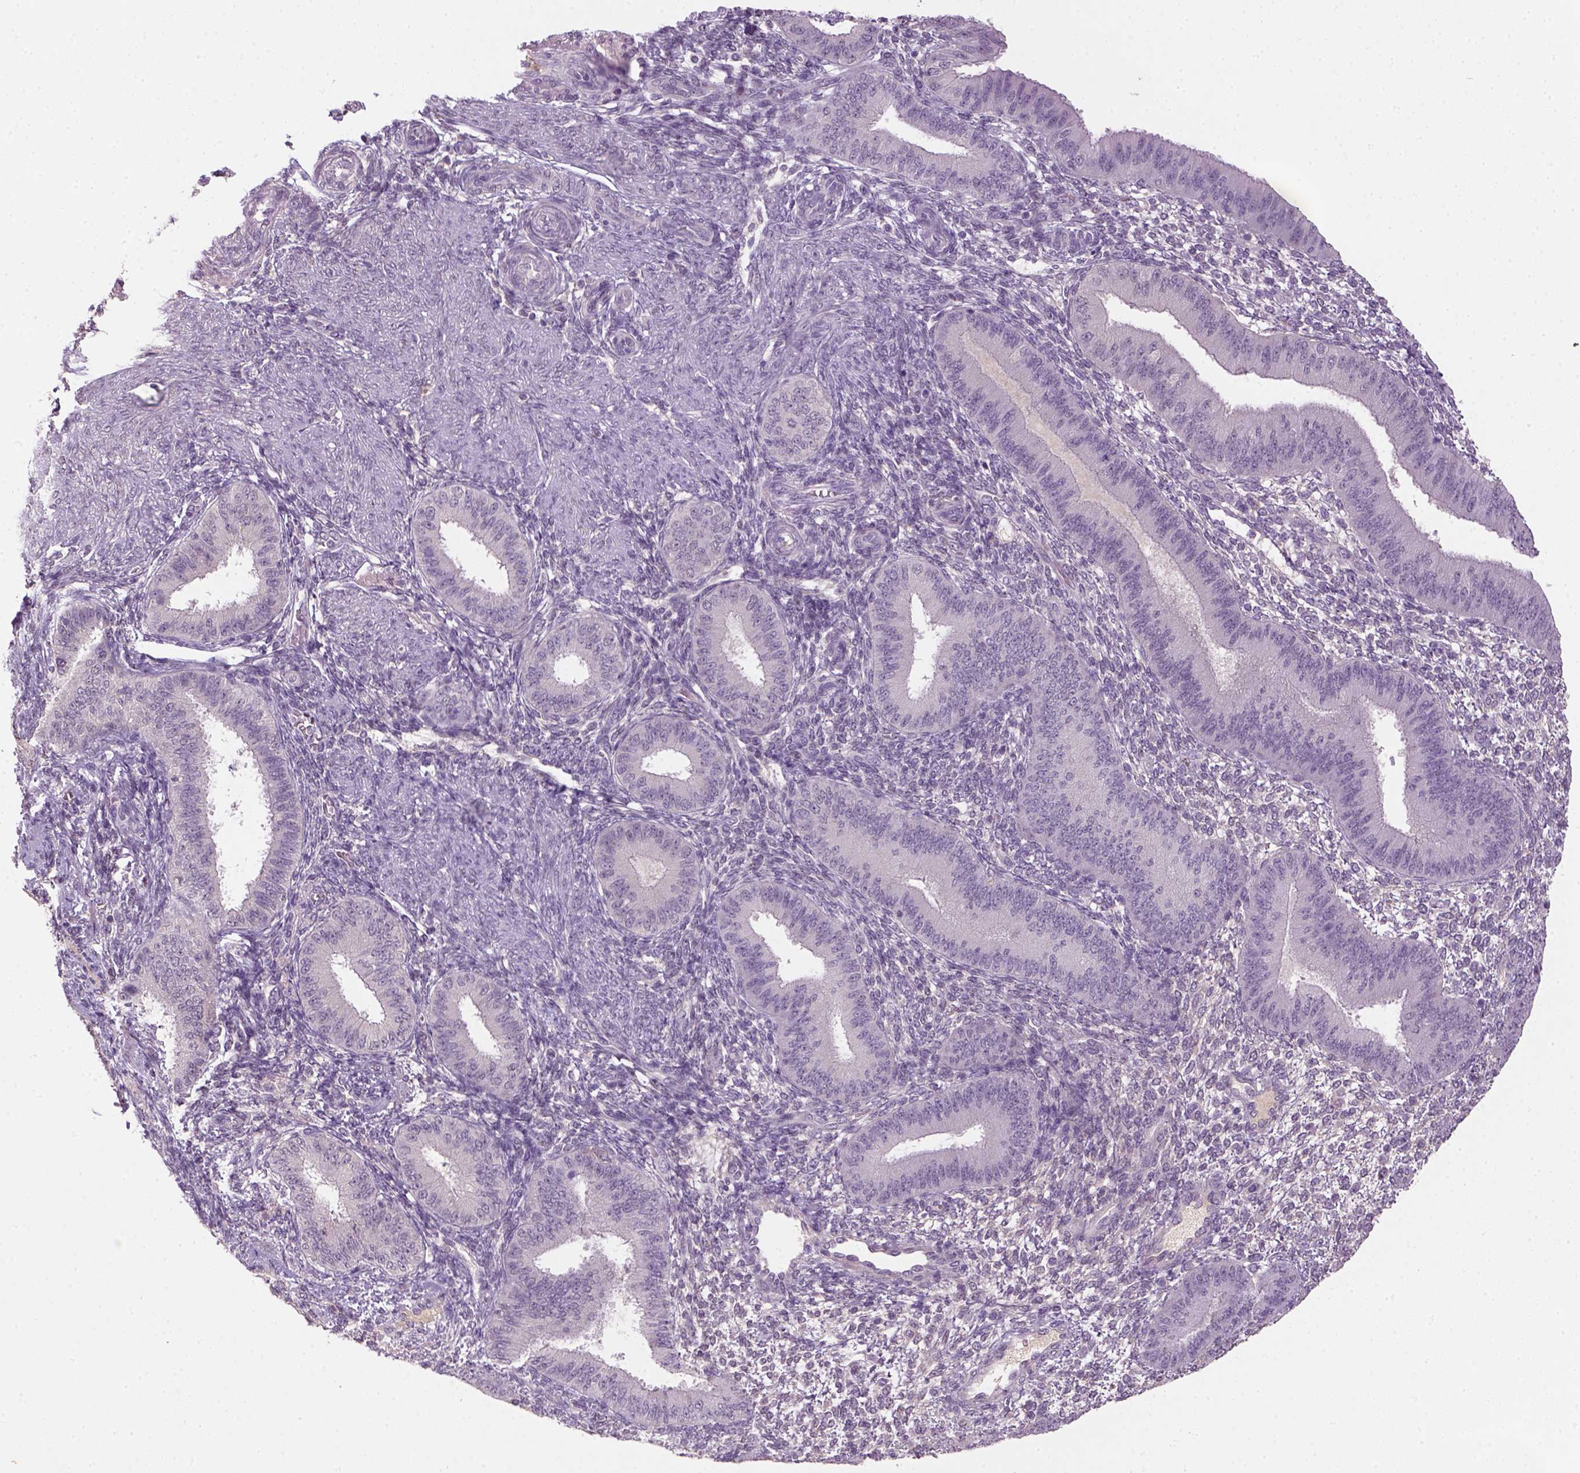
{"staining": {"intensity": "negative", "quantity": "none", "location": "none"}, "tissue": "endometrium", "cell_type": "Cells in endometrial stroma", "image_type": "normal", "snomed": [{"axis": "morphology", "description": "Normal tissue, NOS"}, {"axis": "topography", "description": "Endometrium"}], "caption": "Histopathology image shows no protein expression in cells in endometrial stroma of normal endometrium. (Brightfield microscopy of DAB (3,3'-diaminobenzidine) immunohistochemistry (IHC) at high magnification).", "gene": "NLGN2", "patient": {"sex": "female", "age": 39}}